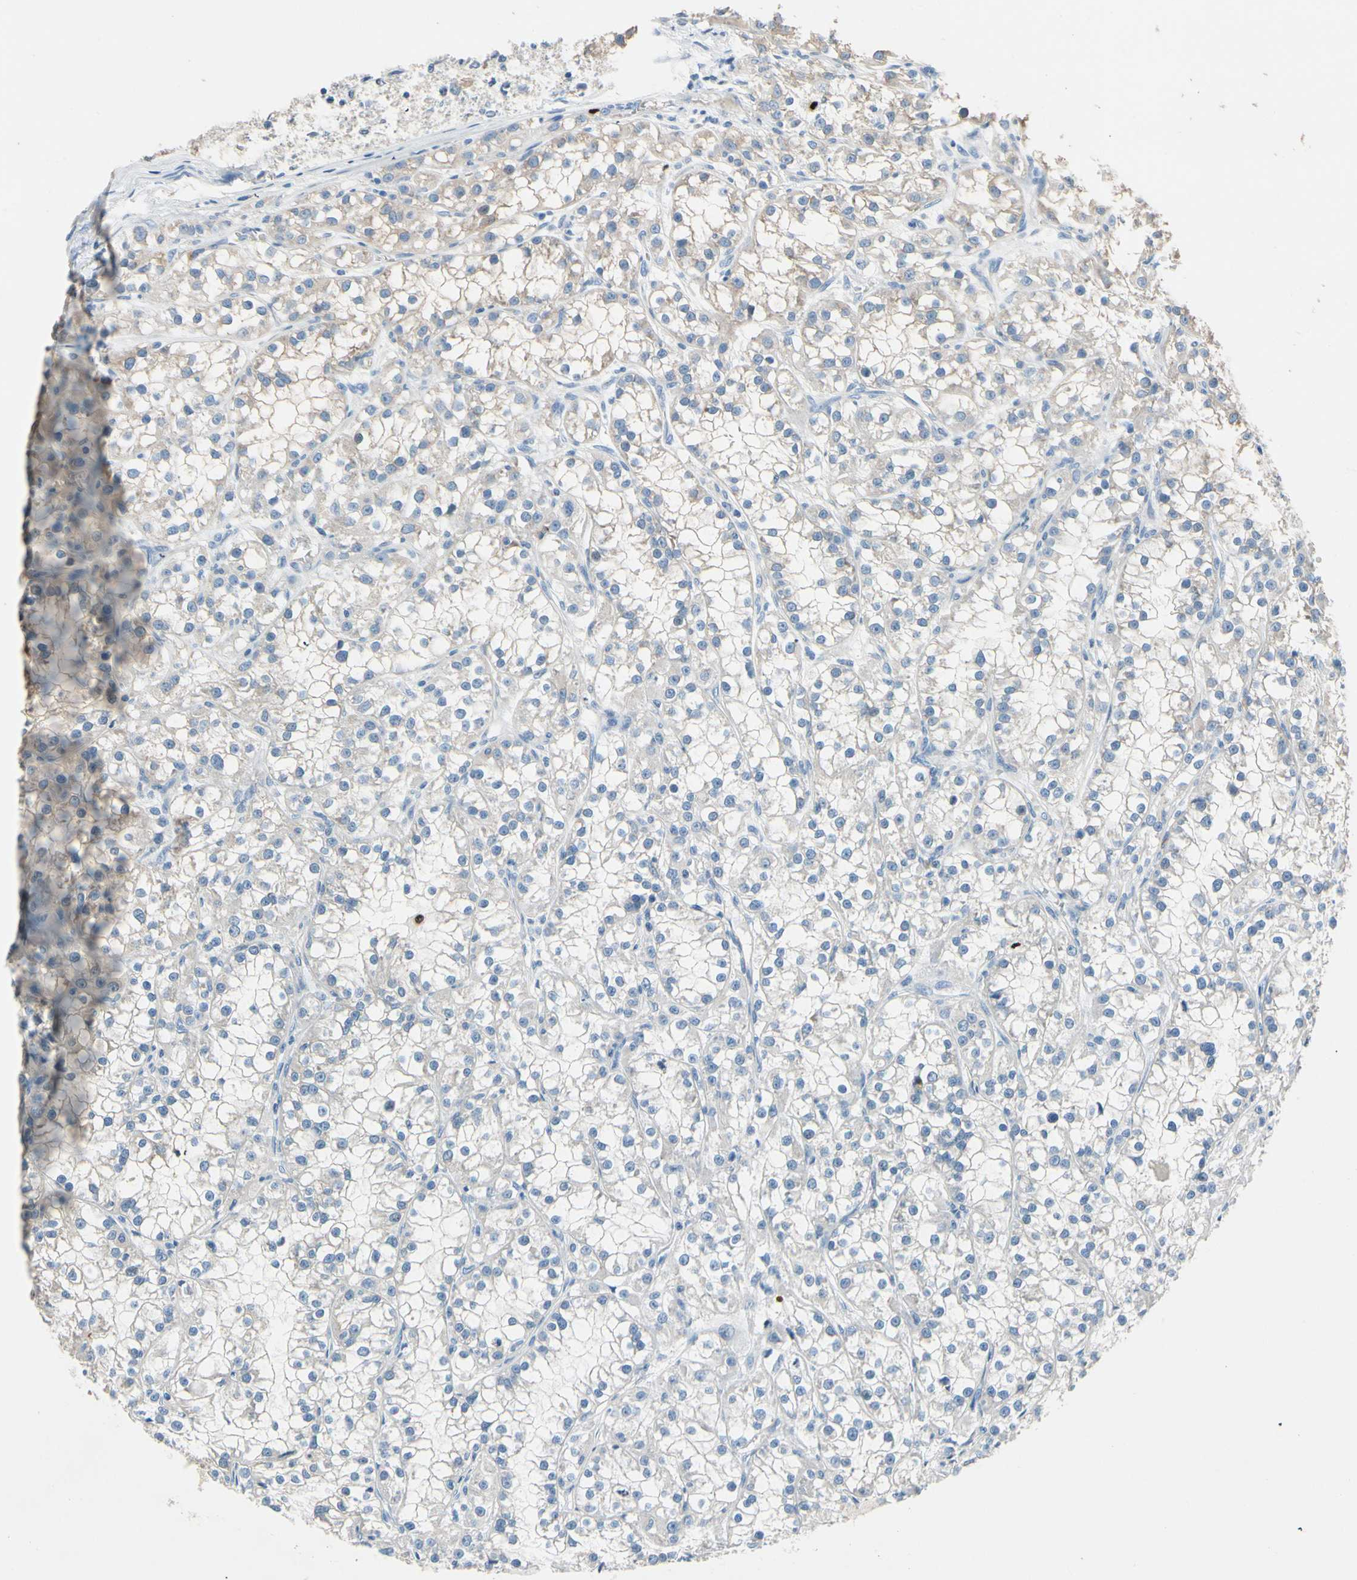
{"staining": {"intensity": "weak", "quantity": "25%-75%", "location": "cytoplasmic/membranous"}, "tissue": "renal cancer", "cell_type": "Tumor cells", "image_type": "cancer", "snomed": [{"axis": "morphology", "description": "Adenocarcinoma, NOS"}, {"axis": "topography", "description": "Kidney"}], "caption": "Weak cytoplasmic/membranous protein expression is present in approximately 25%-75% of tumor cells in adenocarcinoma (renal).", "gene": "CKAP2", "patient": {"sex": "female", "age": 52}}